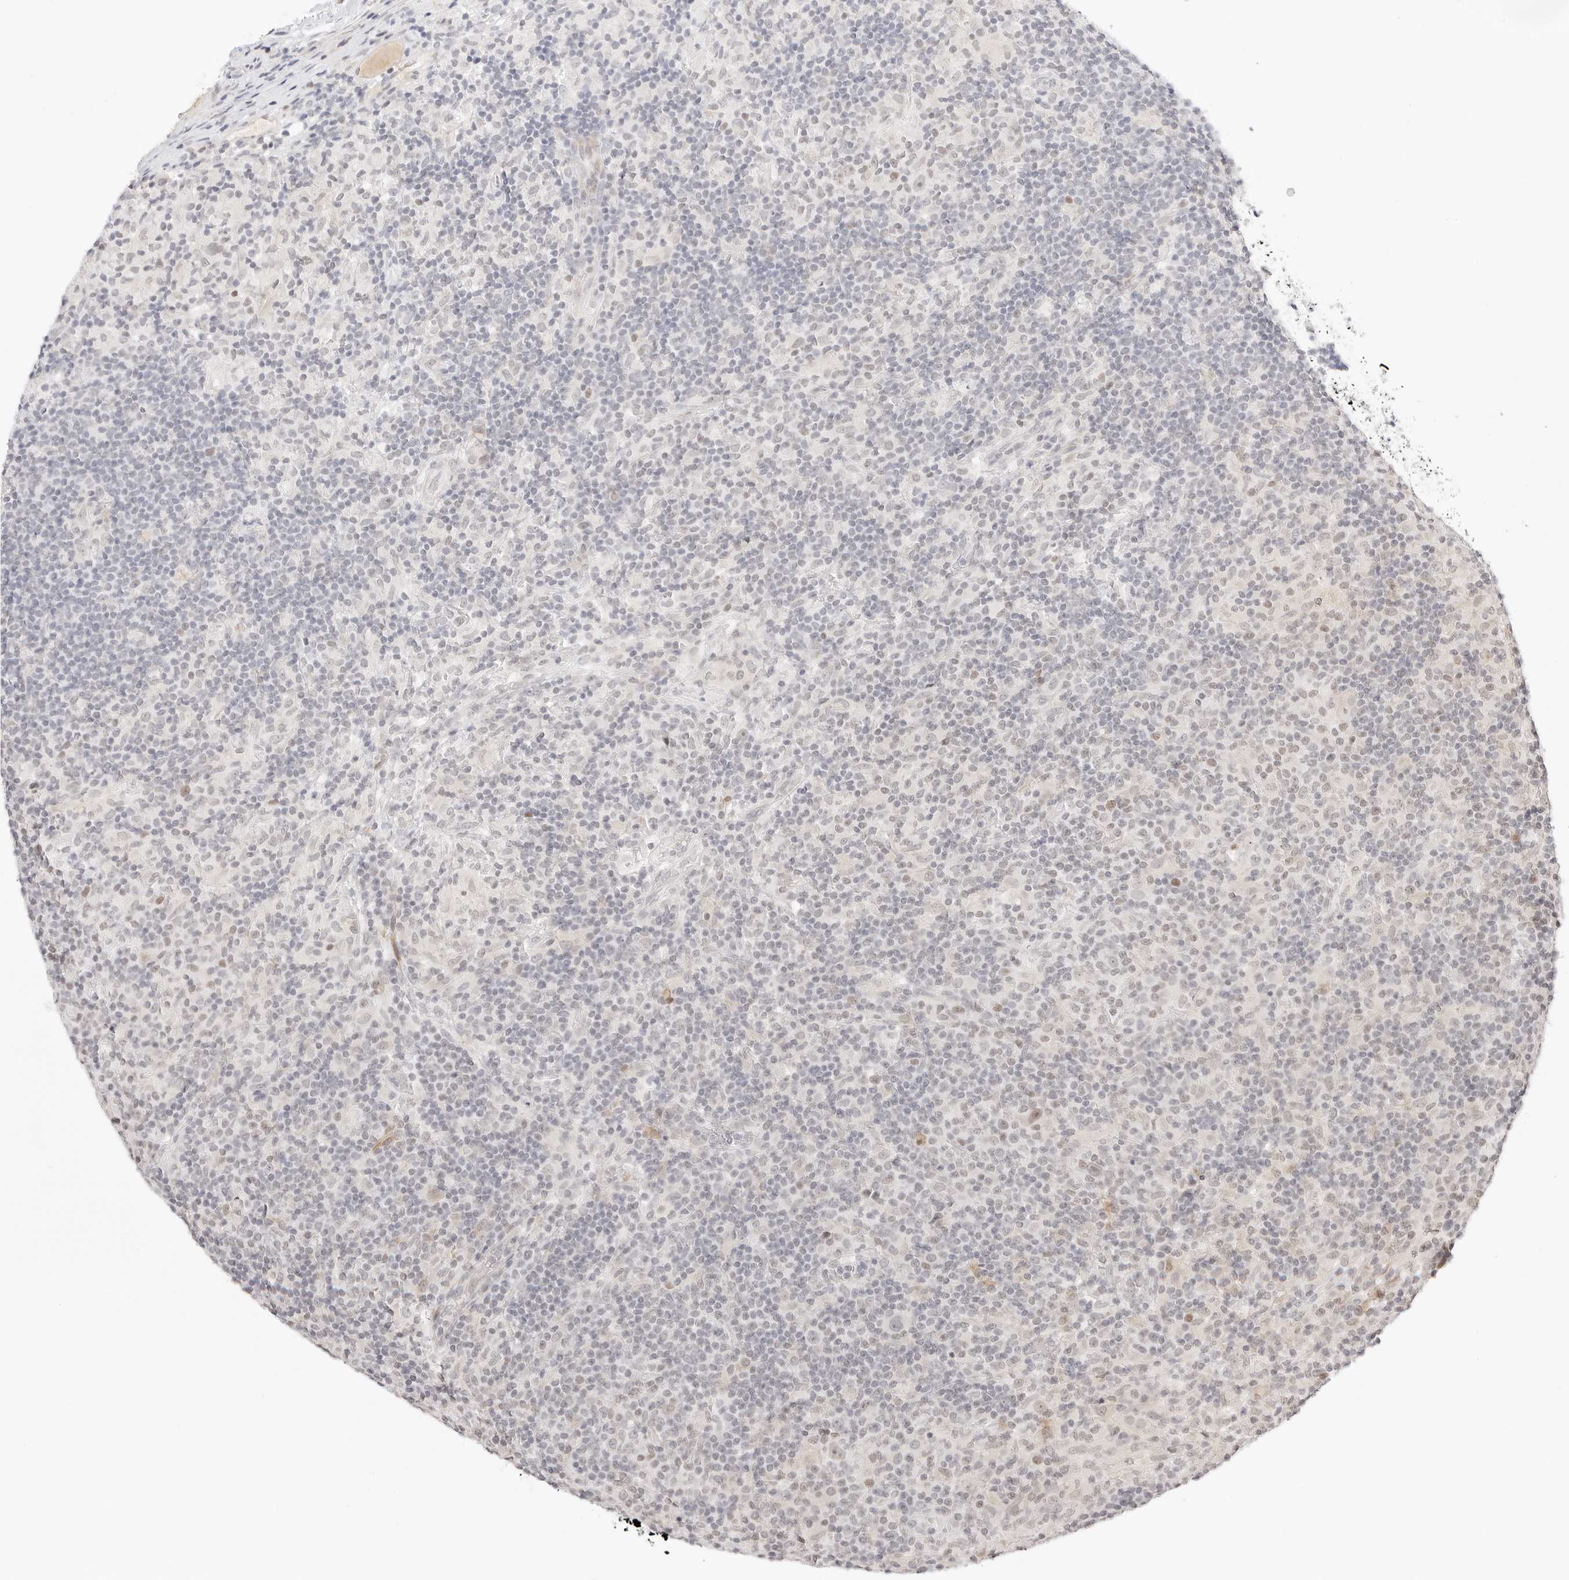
{"staining": {"intensity": "negative", "quantity": "none", "location": "none"}, "tissue": "lymphoma", "cell_type": "Tumor cells", "image_type": "cancer", "snomed": [{"axis": "morphology", "description": "Hodgkin's disease, NOS"}, {"axis": "topography", "description": "Lymph node"}], "caption": "A photomicrograph of lymphoma stained for a protein shows no brown staining in tumor cells.", "gene": "XKR4", "patient": {"sex": "male", "age": 70}}